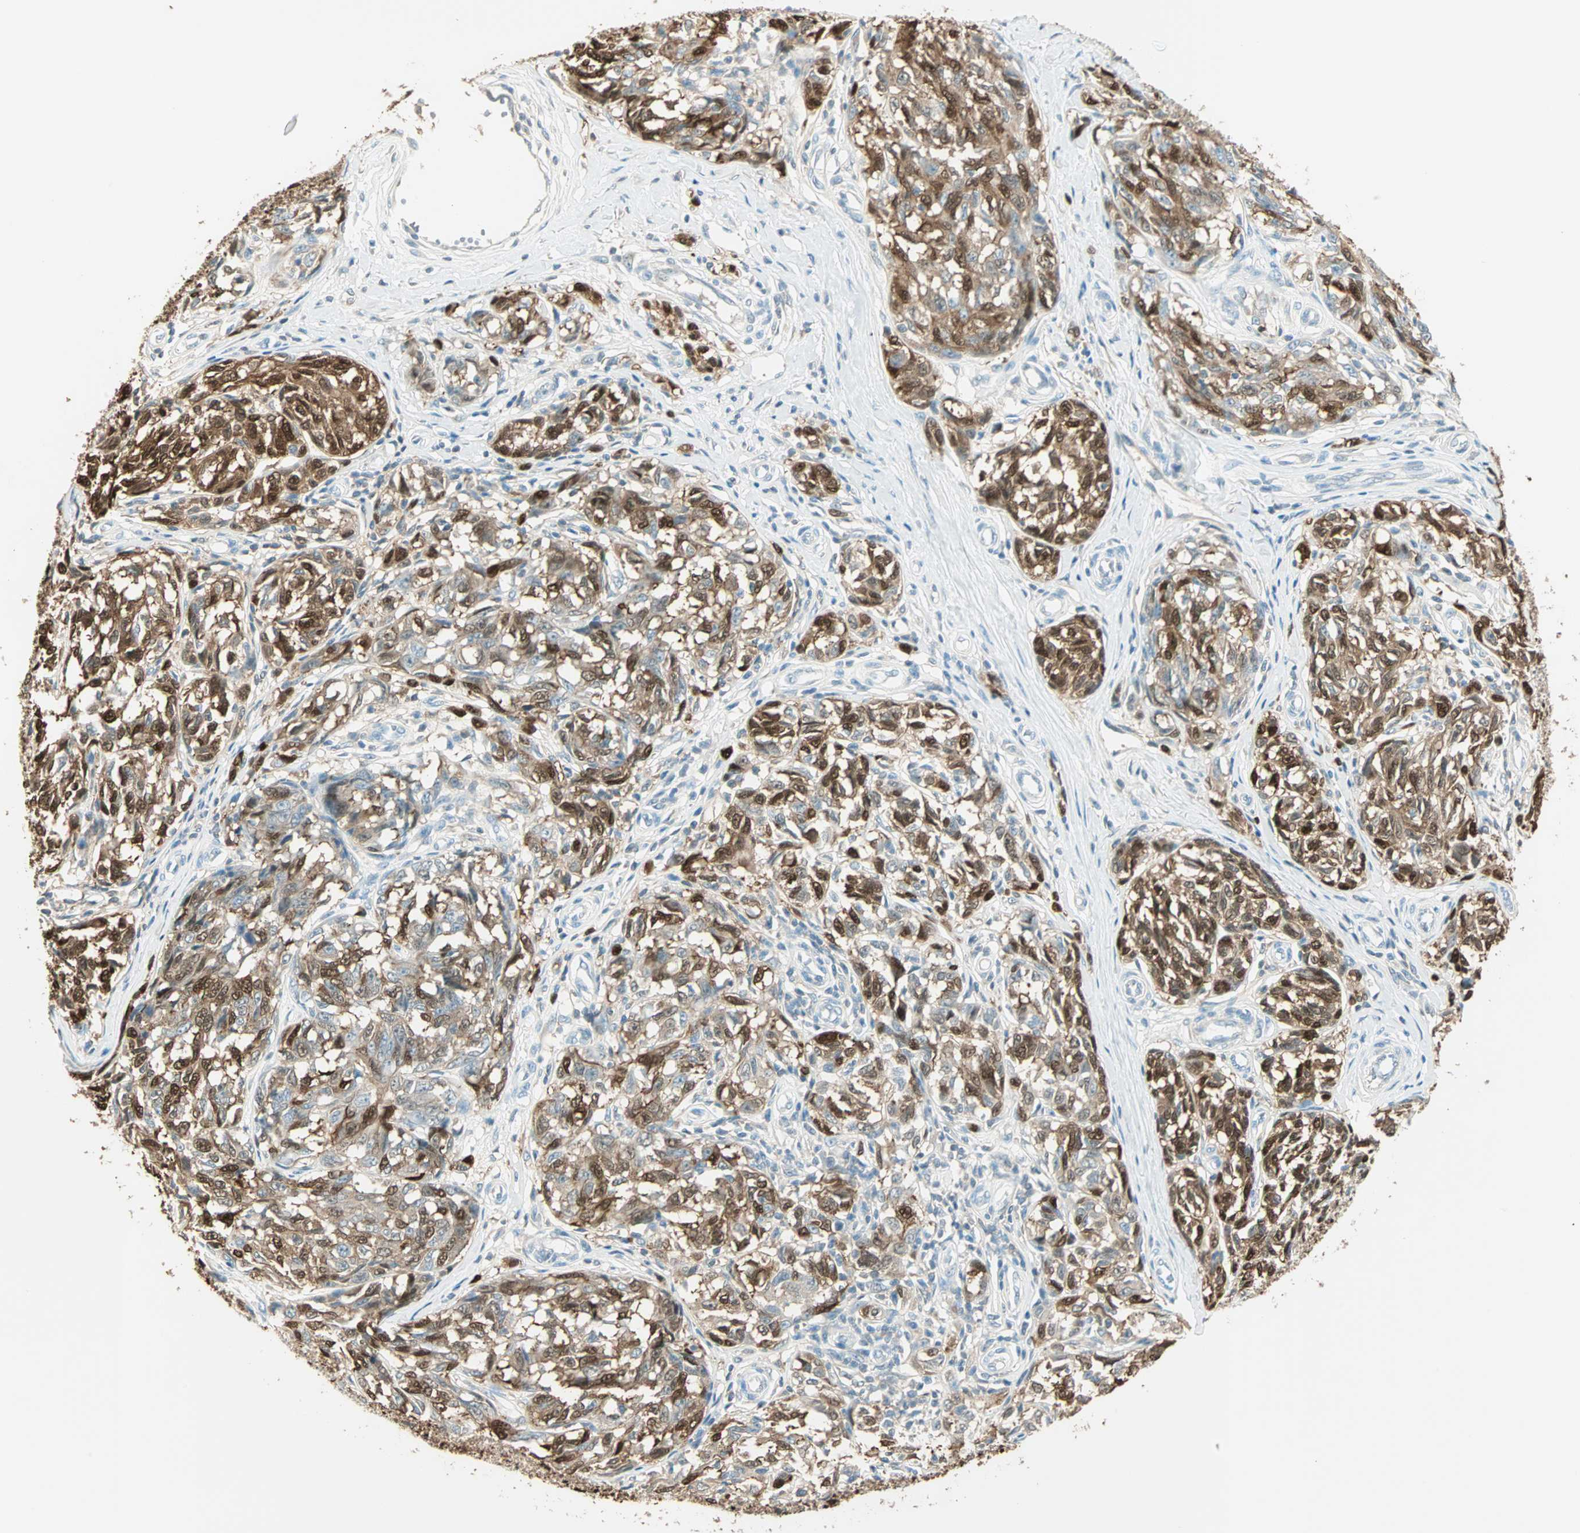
{"staining": {"intensity": "strong", "quantity": ">75%", "location": "cytoplasmic/membranous,nuclear"}, "tissue": "melanoma", "cell_type": "Tumor cells", "image_type": "cancer", "snomed": [{"axis": "morphology", "description": "Malignant melanoma, NOS"}, {"axis": "topography", "description": "Skin"}], "caption": "Protein expression by immunohistochemistry reveals strong cytoplasmic/membranous and nuclear staining in about >75% of tumor cells in malignant melanoma. The staining was performed using DAB, with brown indicating positive protein expression. Nuclei are stained blue with hematoxylin.", "gene": "S100A1", "patient": {"sex": "female", "age": 64}}